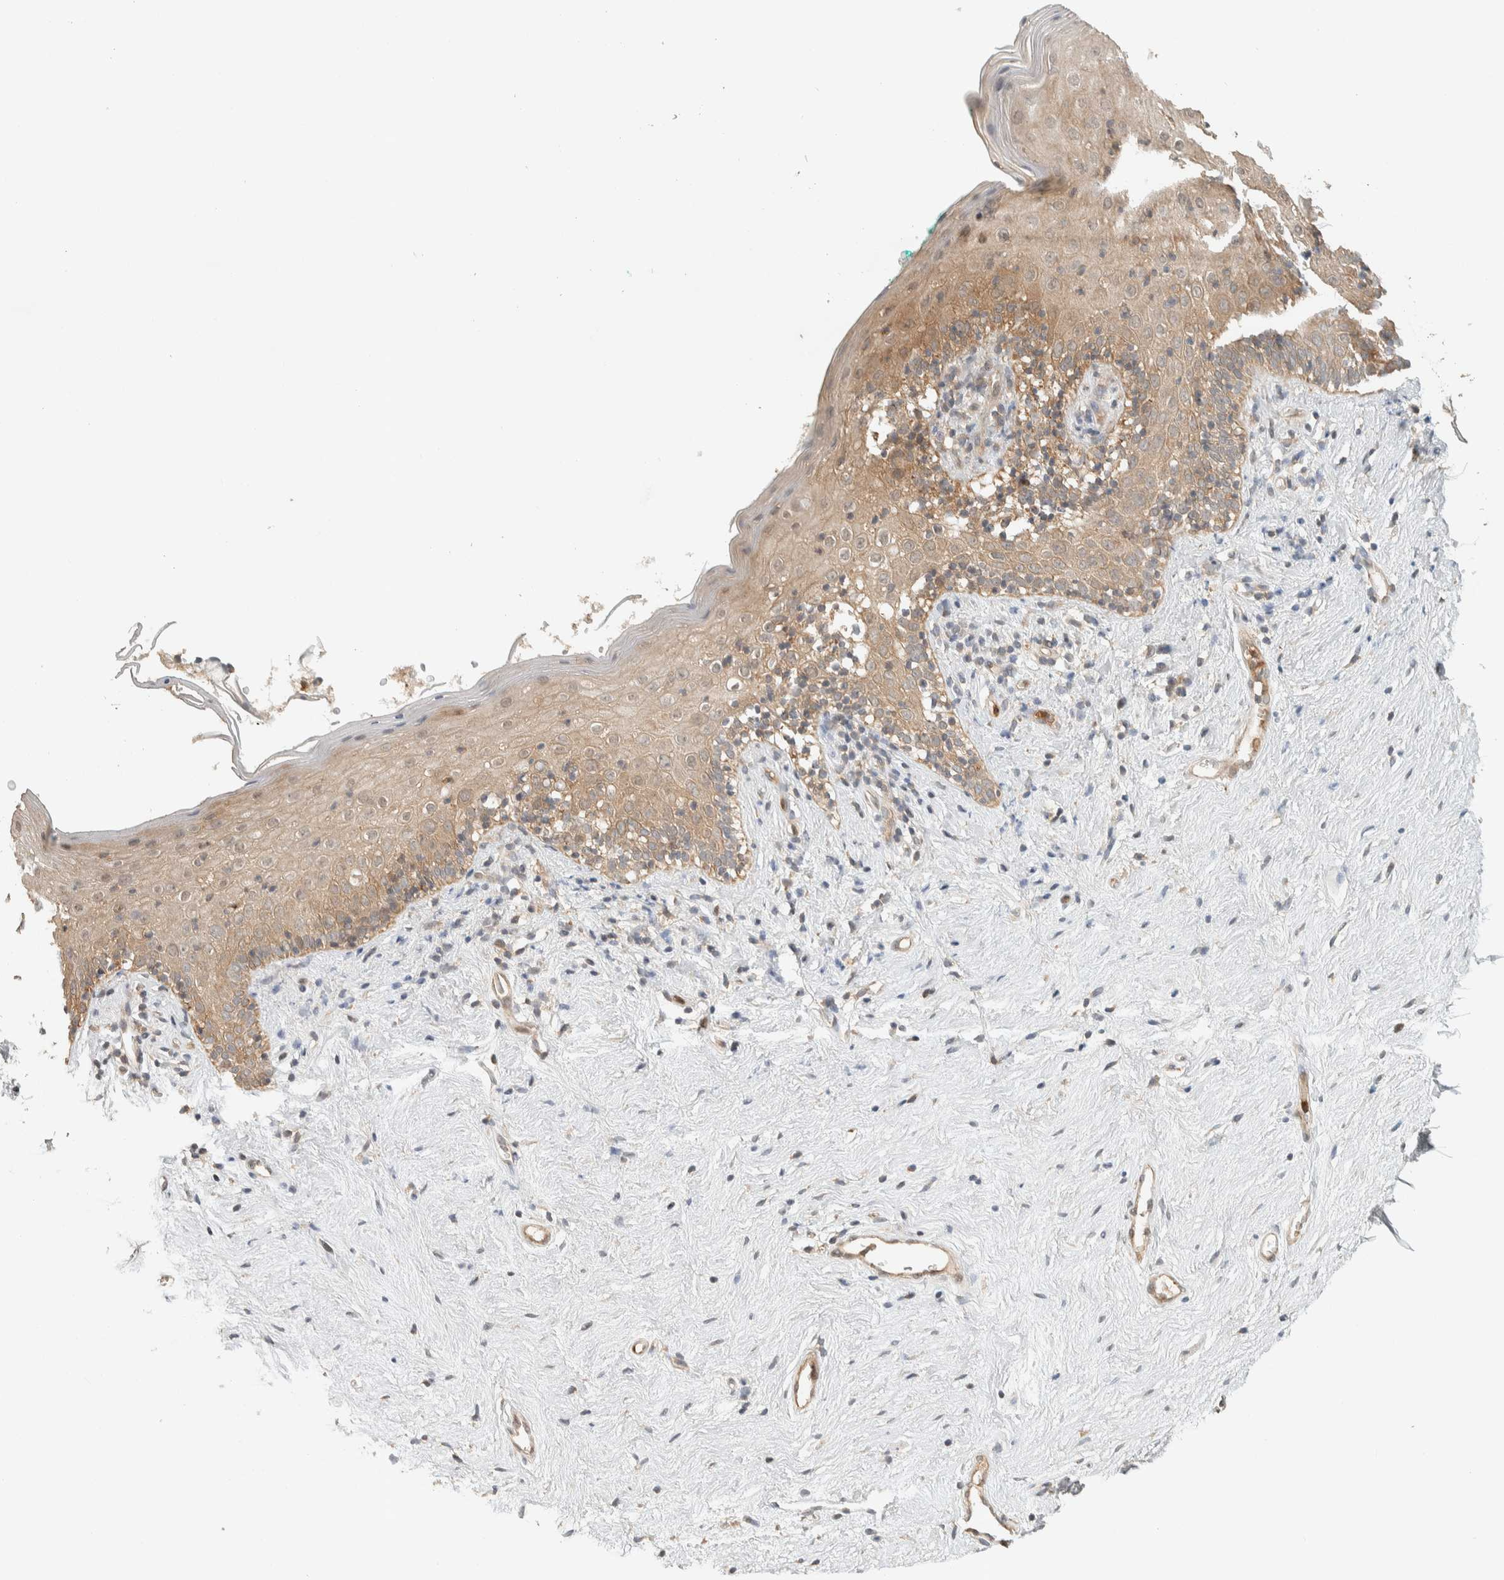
{"staining": {"intensity": "weak", "quantity": "25%-75%", "location": "cytoplasmic/membranous"}, "tissue": "vagina", "cell_type": "Squamous epithelial cells", "image_type": "normal", "snomed": [{"axis": "morphology", "description": "Normal tissue, NOS"}, {"axis": "topography", "description": "Vagina"}], "caption": "Immunohistochemical staining of benign human vagina exhibits low levels of weak cytoplasmic/membranous staining in approximately 25%-75% of squamous epithelial cells. The staining was performed using DAB (3,3'-diaminobenzidine) to visualize the protein expression in brown, while the nuclei were stained in blue with hematoxylin (Magnification: 20x).", "gene": "ADSS2", "patient": {"sex": "female", "age": 44}}